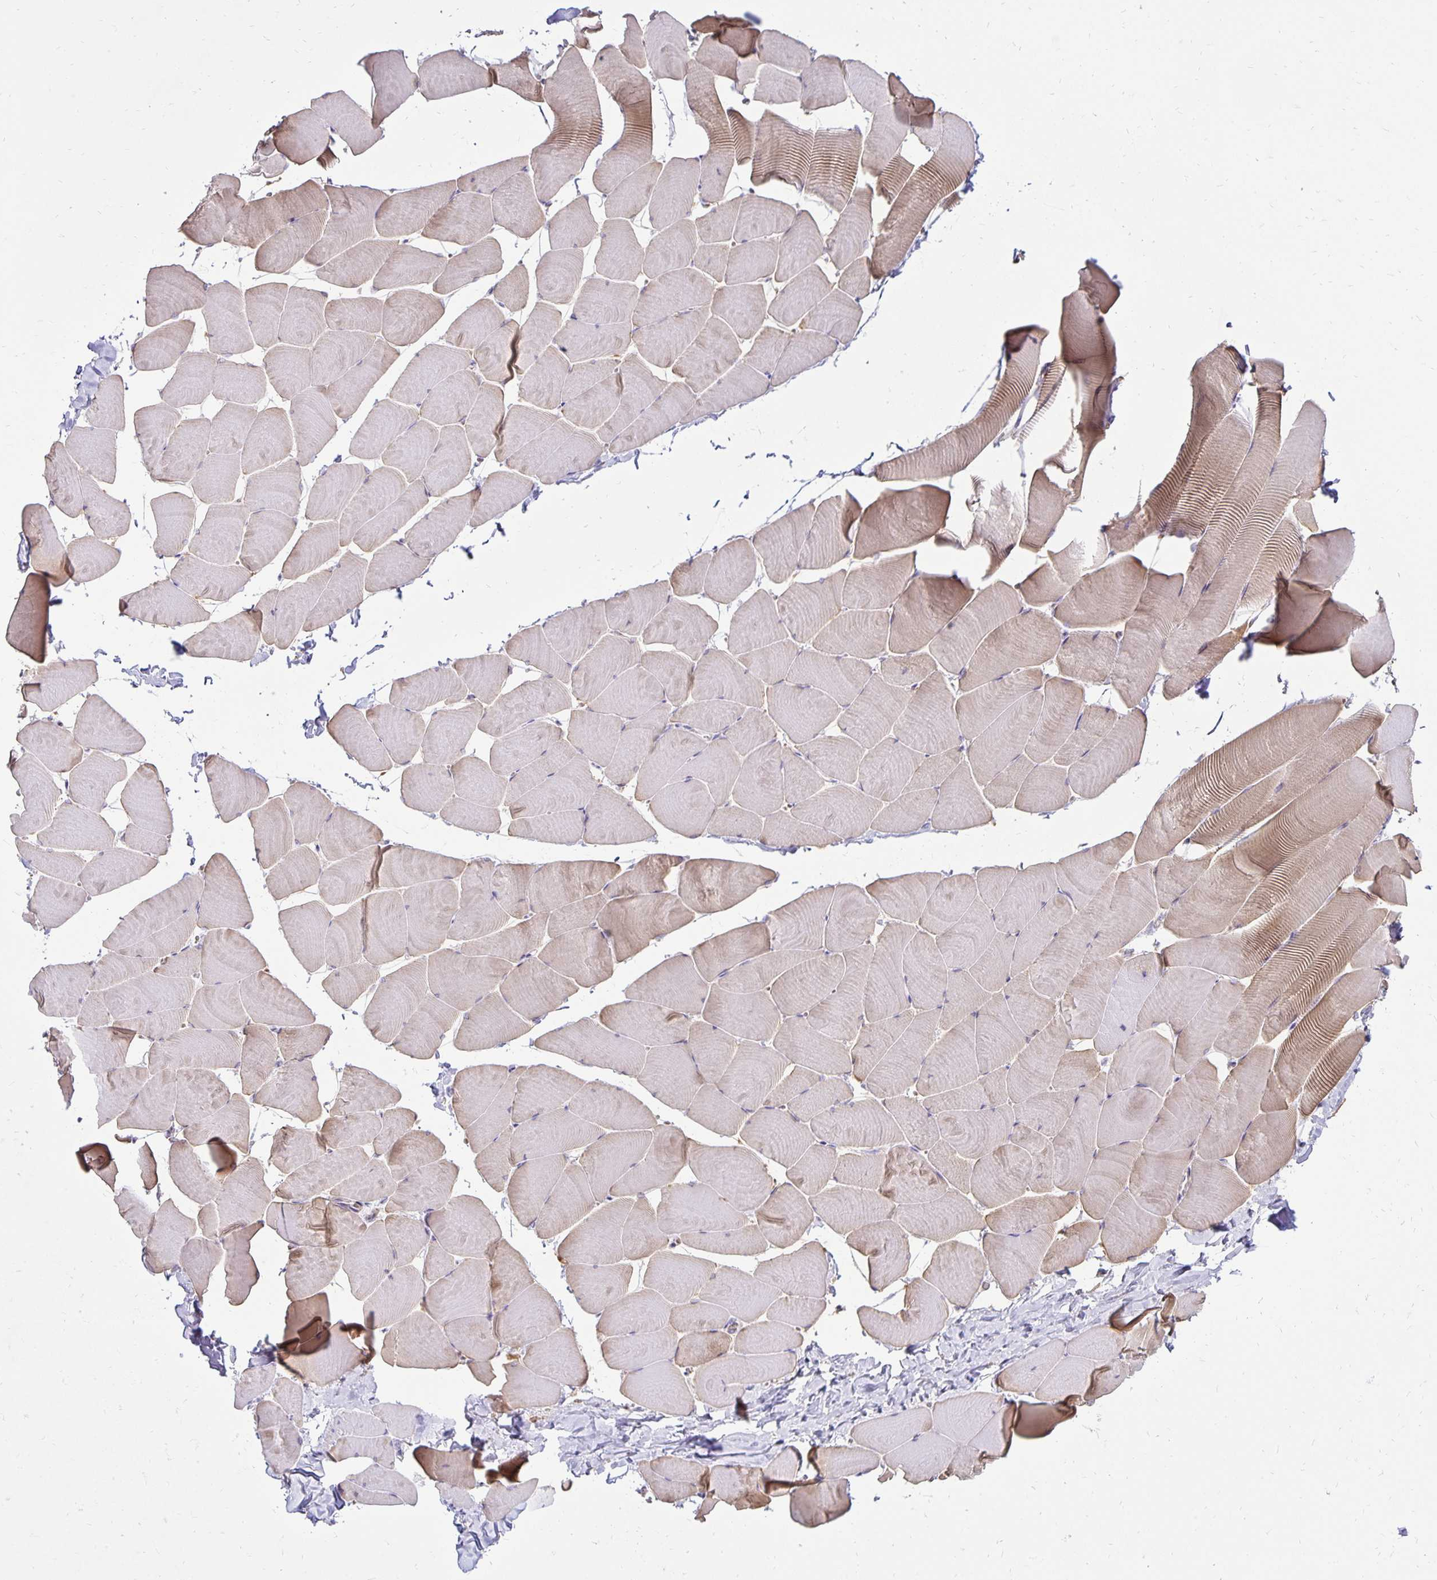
{"staining": {"intensity": "weak", "quantity": "25%-75%", "location": "cytoplasmic/membranous"}, "tissue": "skeletal muscle", "cell_type": "Myocytes", "image_type": "normal", "snomed": [{"axis": "morphology", "description": "Normal tissue, NOS"}, {"axis": "topography", "description": "Skeletal muscle"}], "caption": "A low amount of weak cytoplasmic/membranous positivity is appreciated in about 25%-75% of myocytes in normal skeletal muscle.", "gene": "FN3K", "patient": {"sex": "male", "age": 25}}